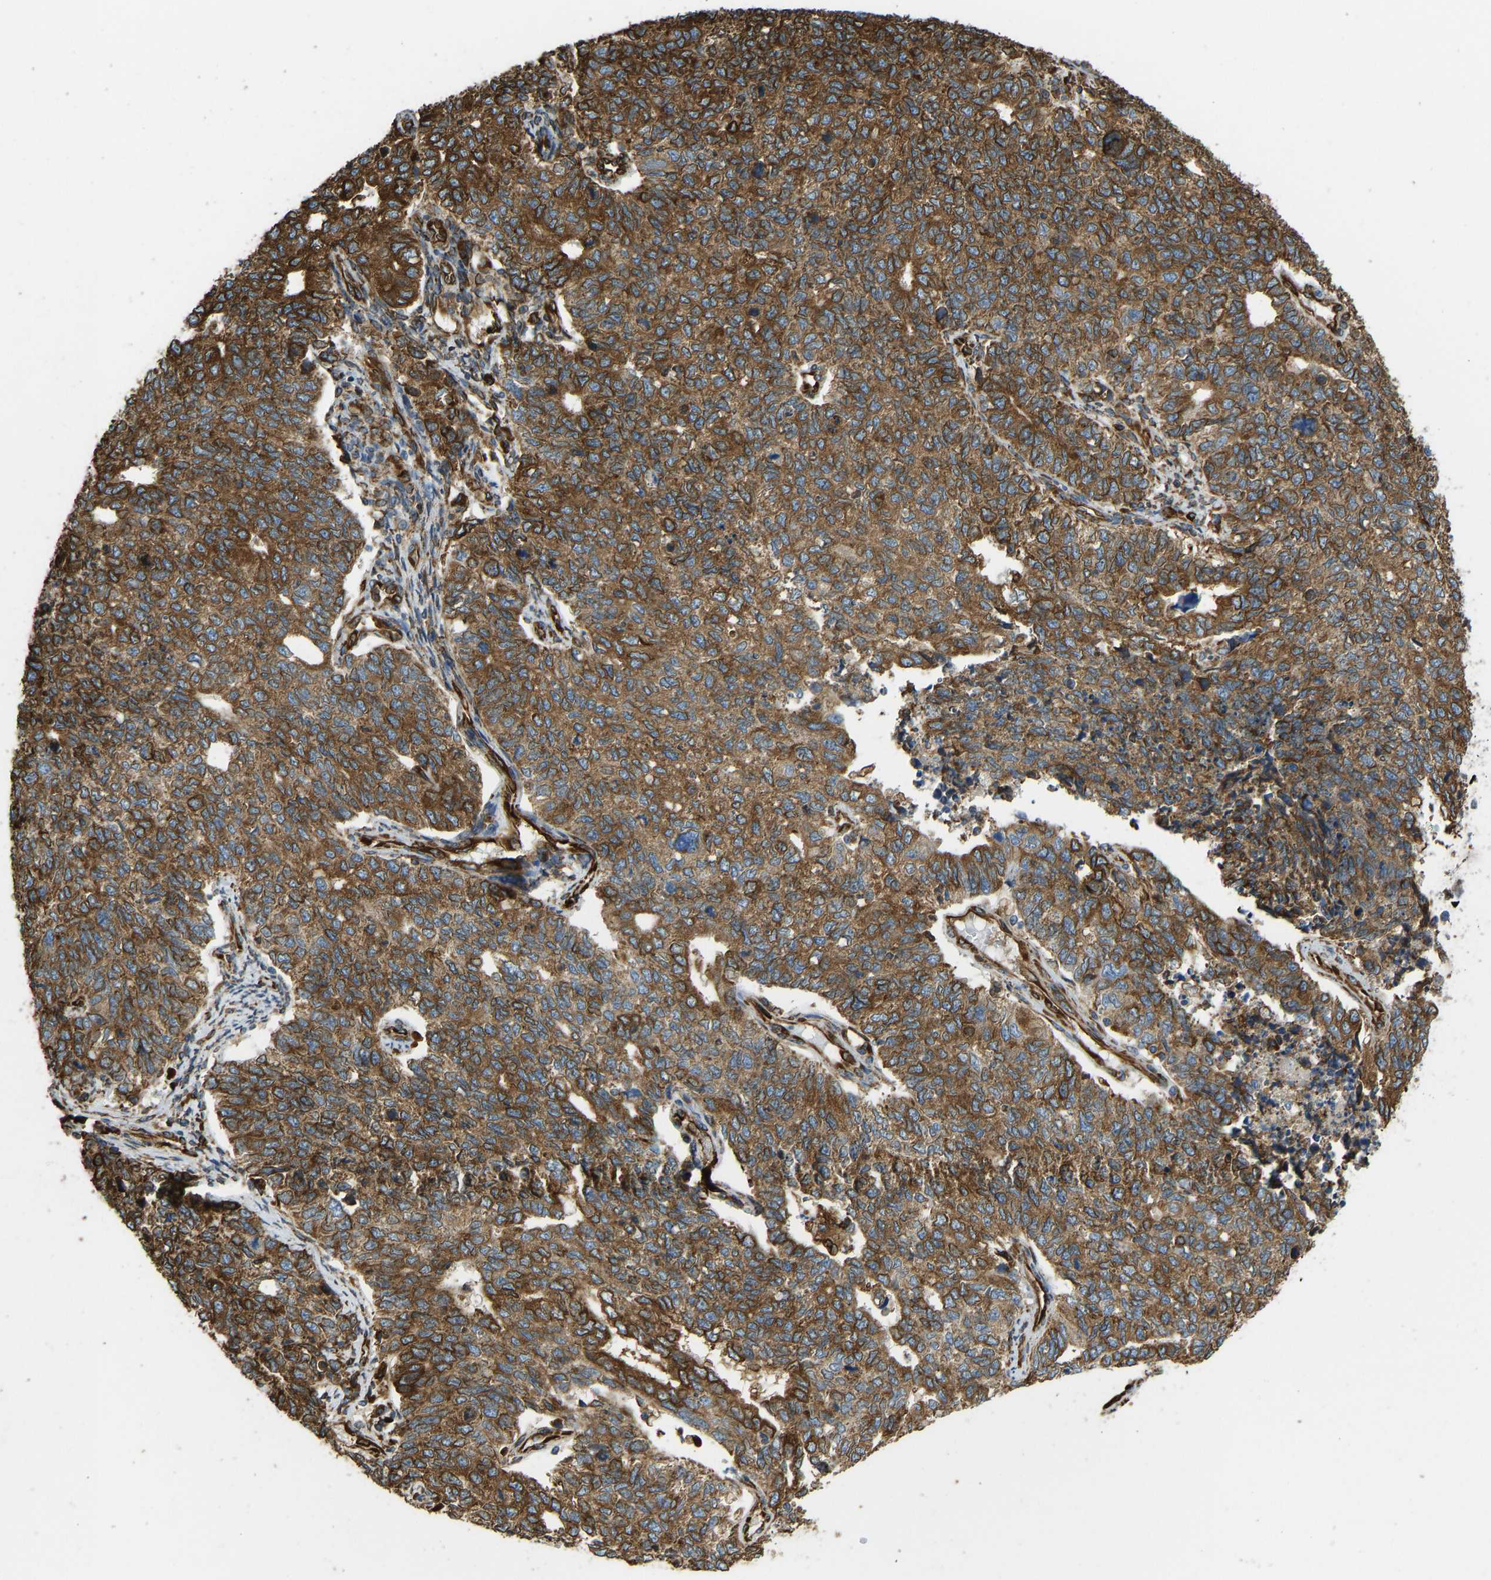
{"staining": {"intensity": "strong", "quantity": ">75%", "location": "cytoplasmic/membranous"}, "tissue": "cervical cancer", "cell_type": "Tumor cells", "image_type": "cancer", "snomed": [{"axis": "morphology", "description": "Squamous cell carcinoma, NOS"}, {"axis": "topography", "description": "Cervix"}], "caption": "Protein analysis of cervical cancer (squamous cell carcinoma) tissue displays strong cytoplasmic/membranous positivity in approximately >75% of tumor cells.", "gene": "BEX3", "patient": {"sex": "female", "age": 63}}